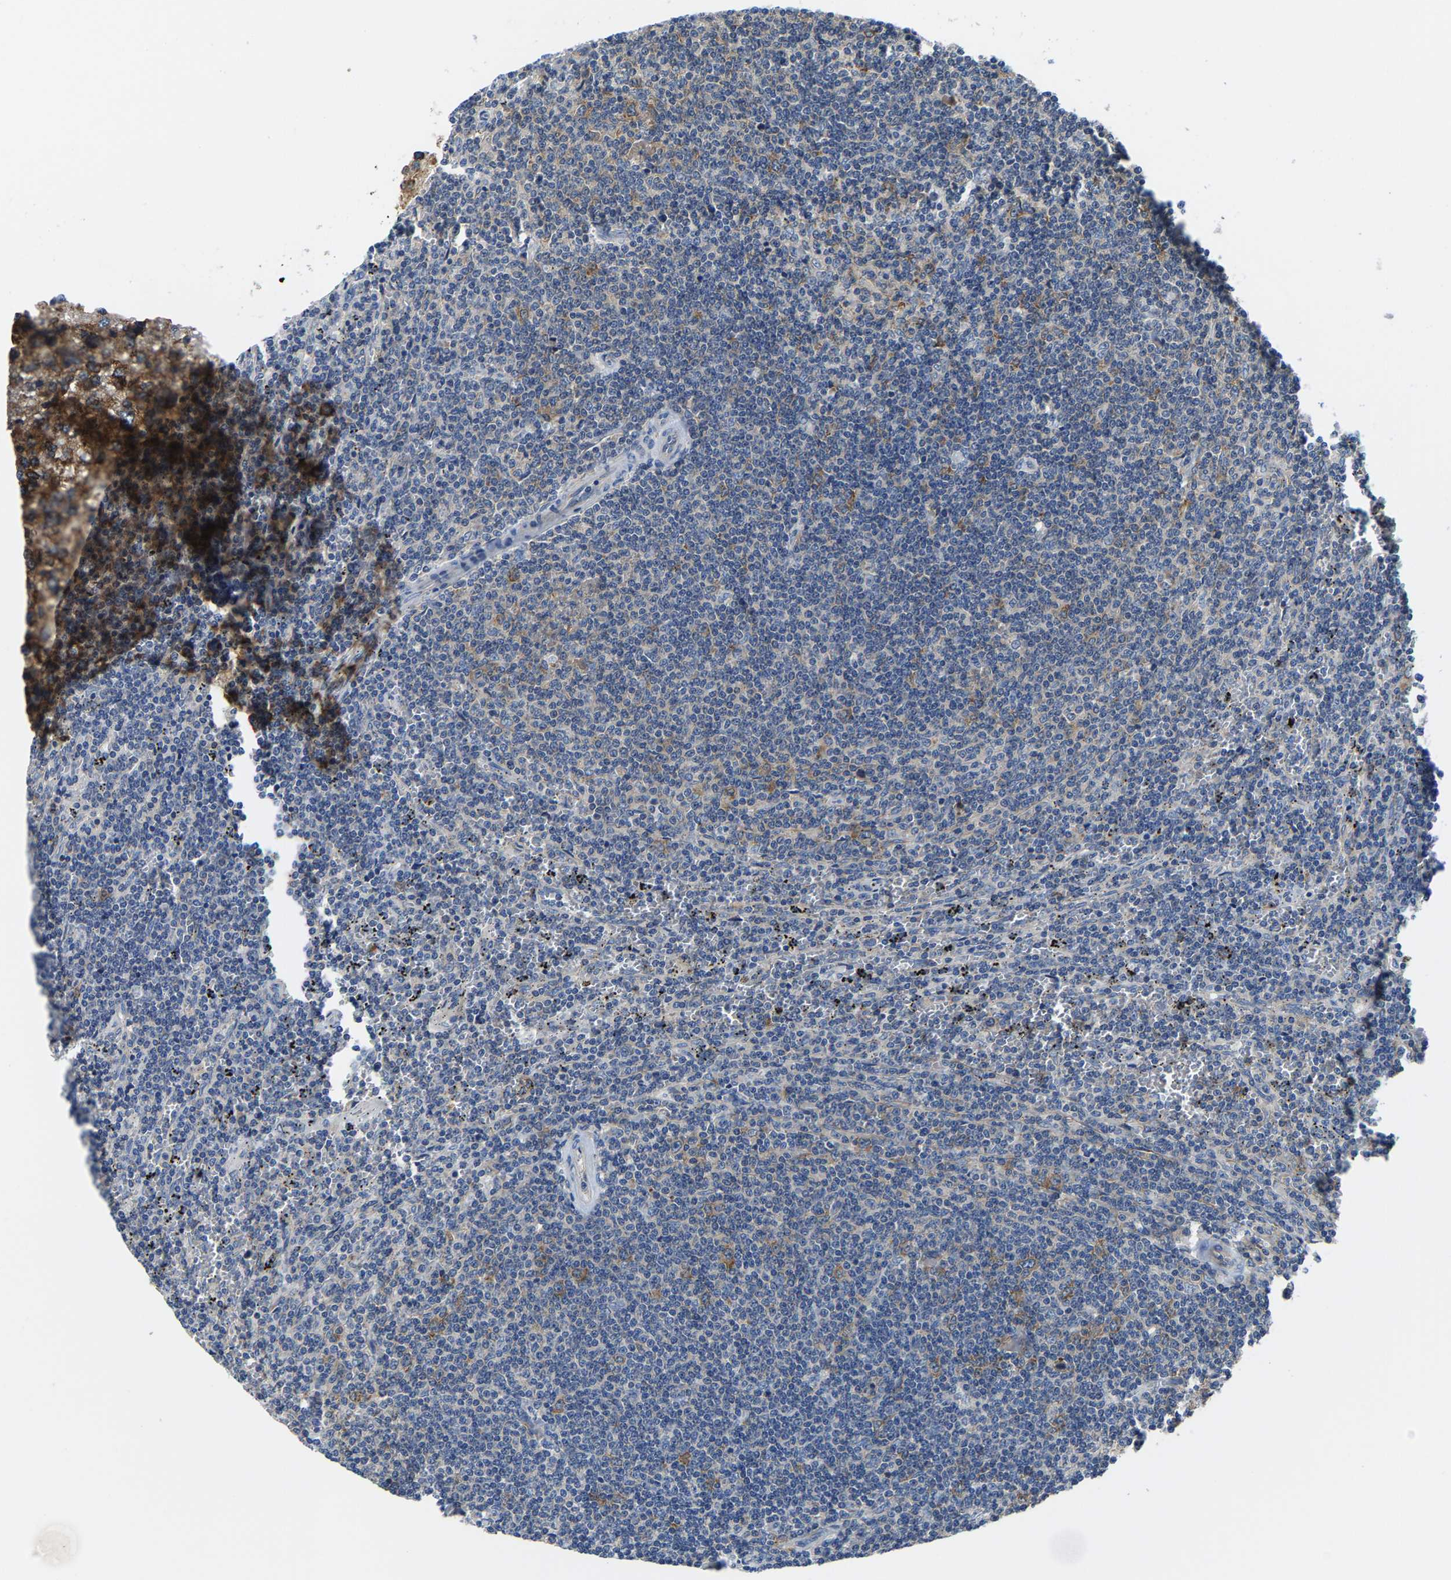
{"staining": {"intensity": "moderate", "quantity": "<25%", "location": "cytoplasmic/membranous"}, "tissue": "lymphoma", "cell_type": "Tumor cells", "image_type": "cancer", "snomed": [{"axis": "morphology", "description": "Malignant lymphoma, non-Hodgkin's type, Low grade"}, {"axis": "topography", "description": "Spleen"}], "caption": "Malignant lymphoma, non-Hodgkin's type (low-grade) tissue displays moderate cytoplasmic/membranous expression in about <25% of tumor cells (DAB IHC, brown staining for protein, blue staining for nuclei).", "gene": "G3BP2", "patient": {"sex": "female", "age": 50}}